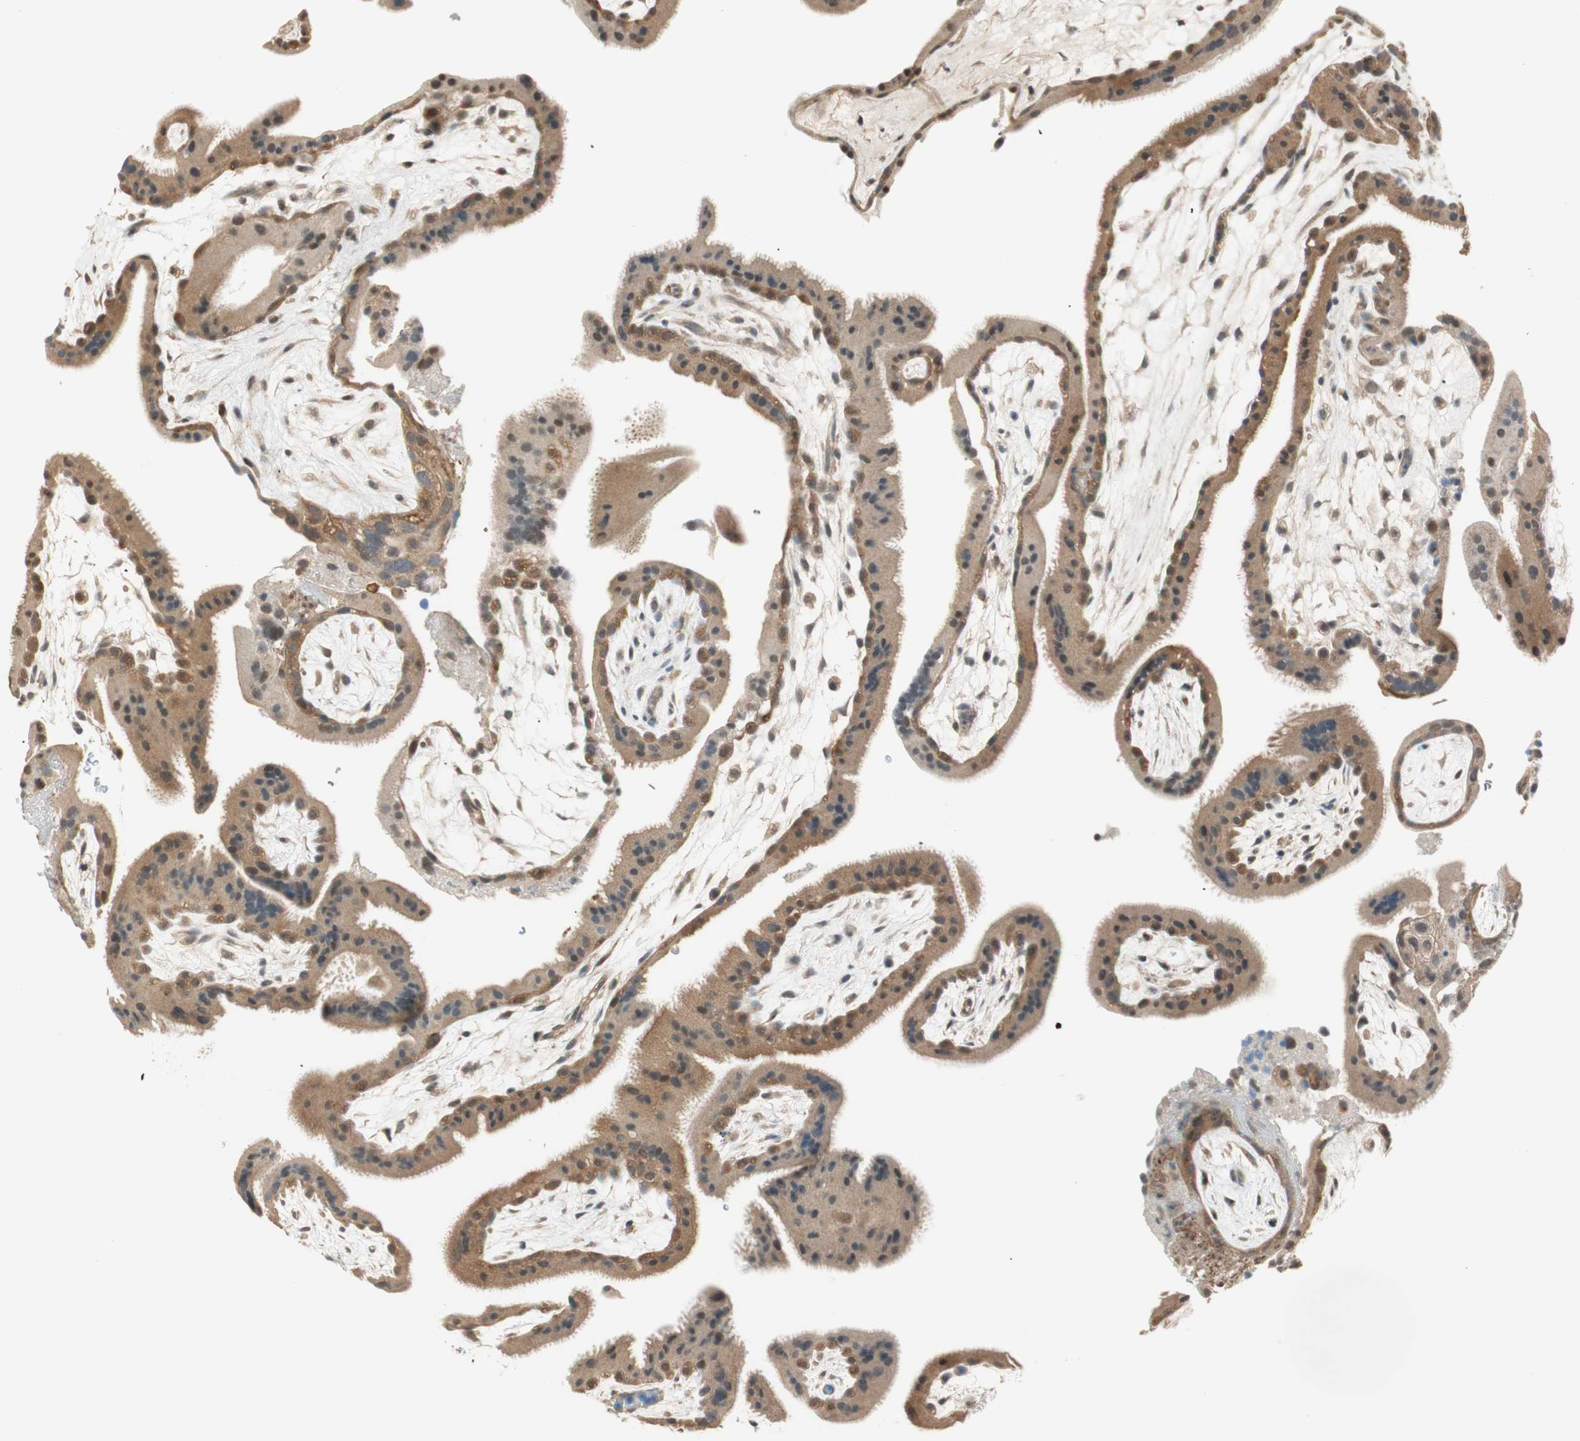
{"staining": {"intensity": "moderate", "quantity": ">75%", "location": "cytoplasmic/membranous,nuclear"}, "tissue": "placenta", "cell_type": "Trophoblastic cells", "image_type": "normal", "snomed": [{"axis": "morphology", "description": "Normal tissue, NOS"}, {"axis": "topography", "description": "Placenta"}], "caption": "Placenta stained with a brown dye exhibits moderate cytoplasmic/membranous,nuclear positive positivity in about >75% of trophoblastic cells.", "gene": "PSMD8", "patient": {"sex": "female", "age": 19}}